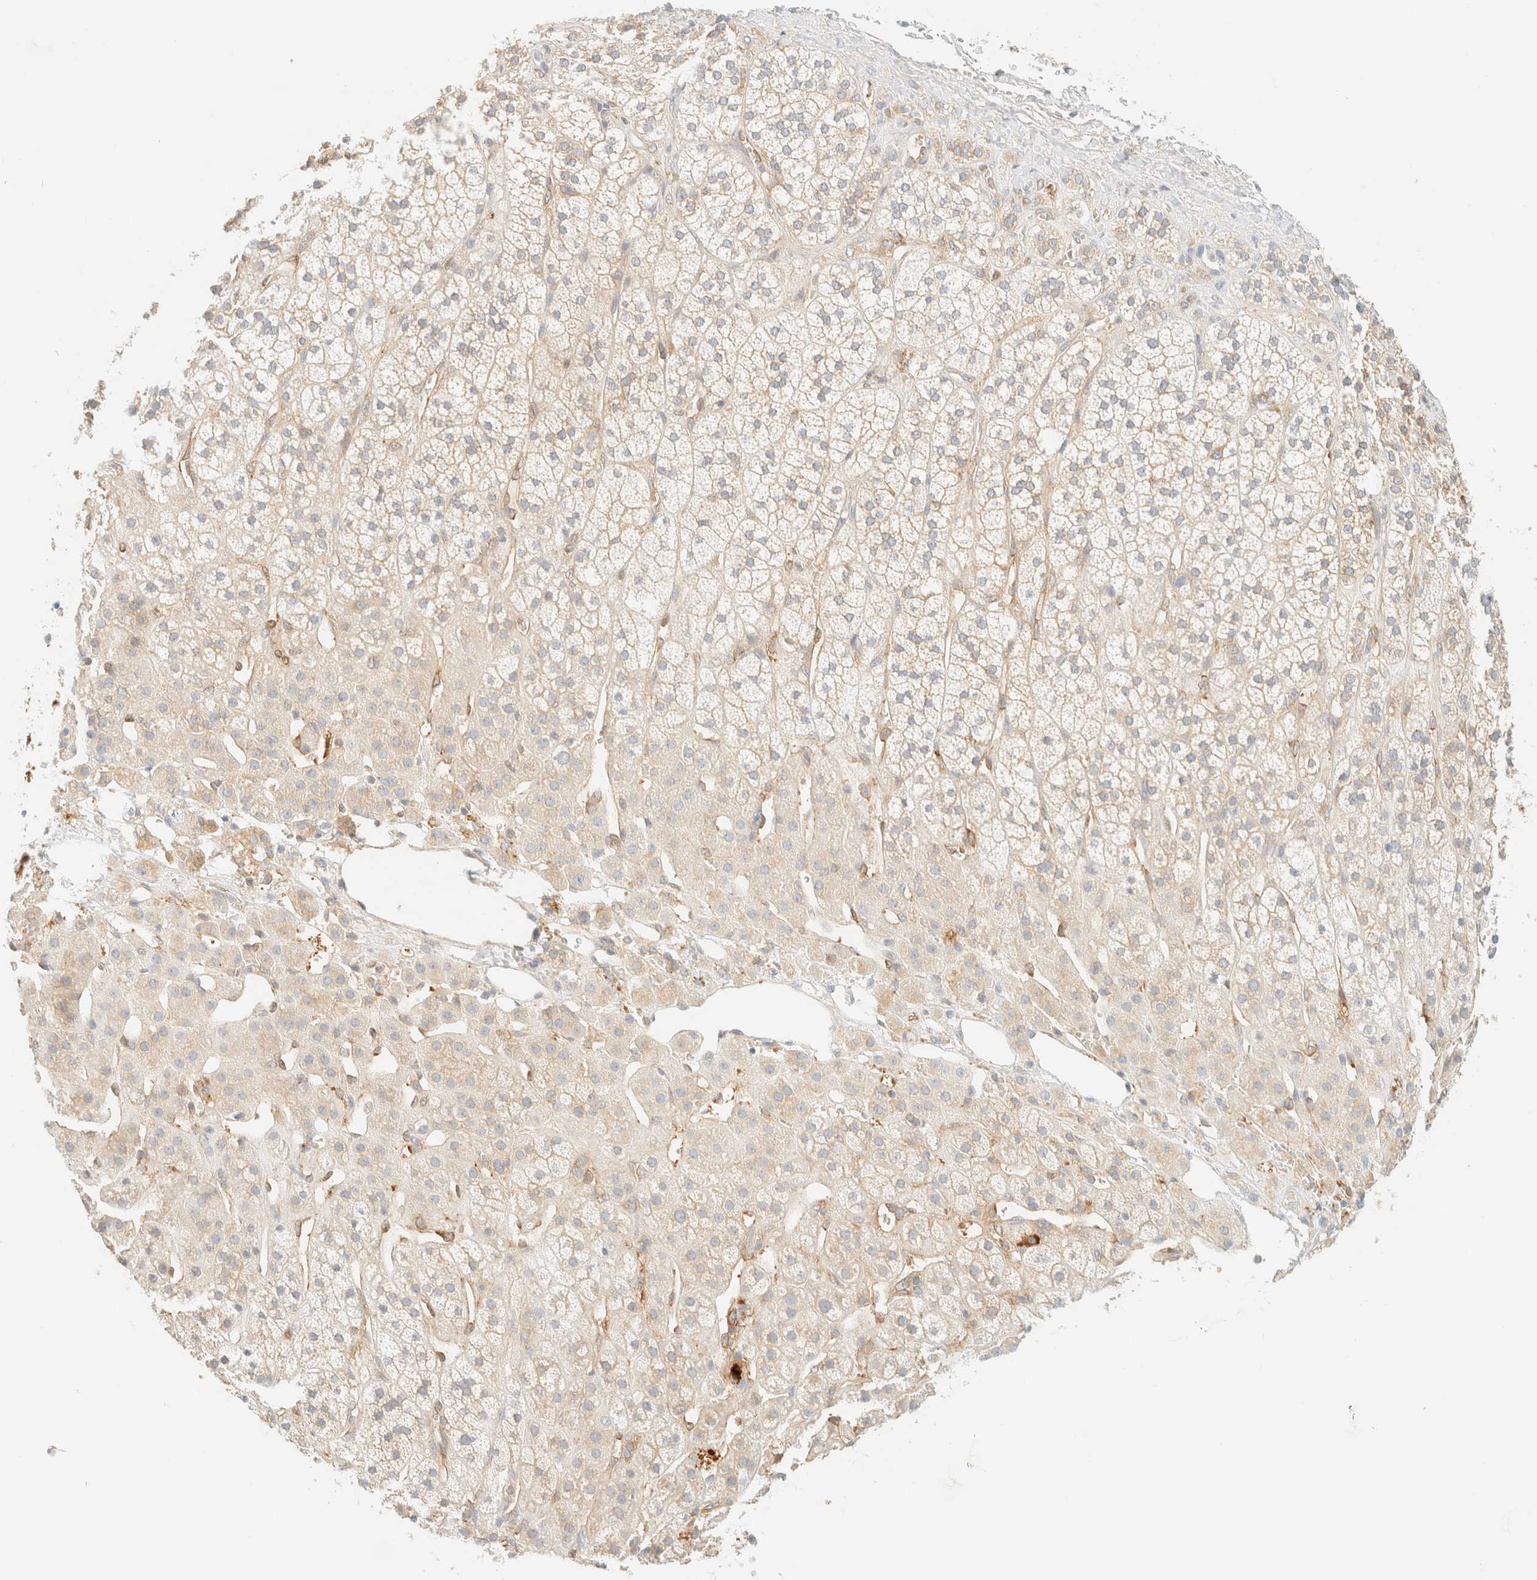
{"staining": {"intensity": "weak", "quantity": "25%-75%", "location": "cytoplasmic/membranous"}, "tissue": "adrenal gland", "cell_type": "Glandular cells", "image_type": "normal", "snomed": [{"axis": "morphology", "description": "Normal tissue, NOS"}, {"axis": "topography", "description": "Adrenal gland"}], "caption": "A brown stain labels weak cytoplasmic/membranous positivity of a protein in glandular cells of normal human adrenal gland.", "gene": "FHOD1", "patient": {"sex": "male", "age": 56}}